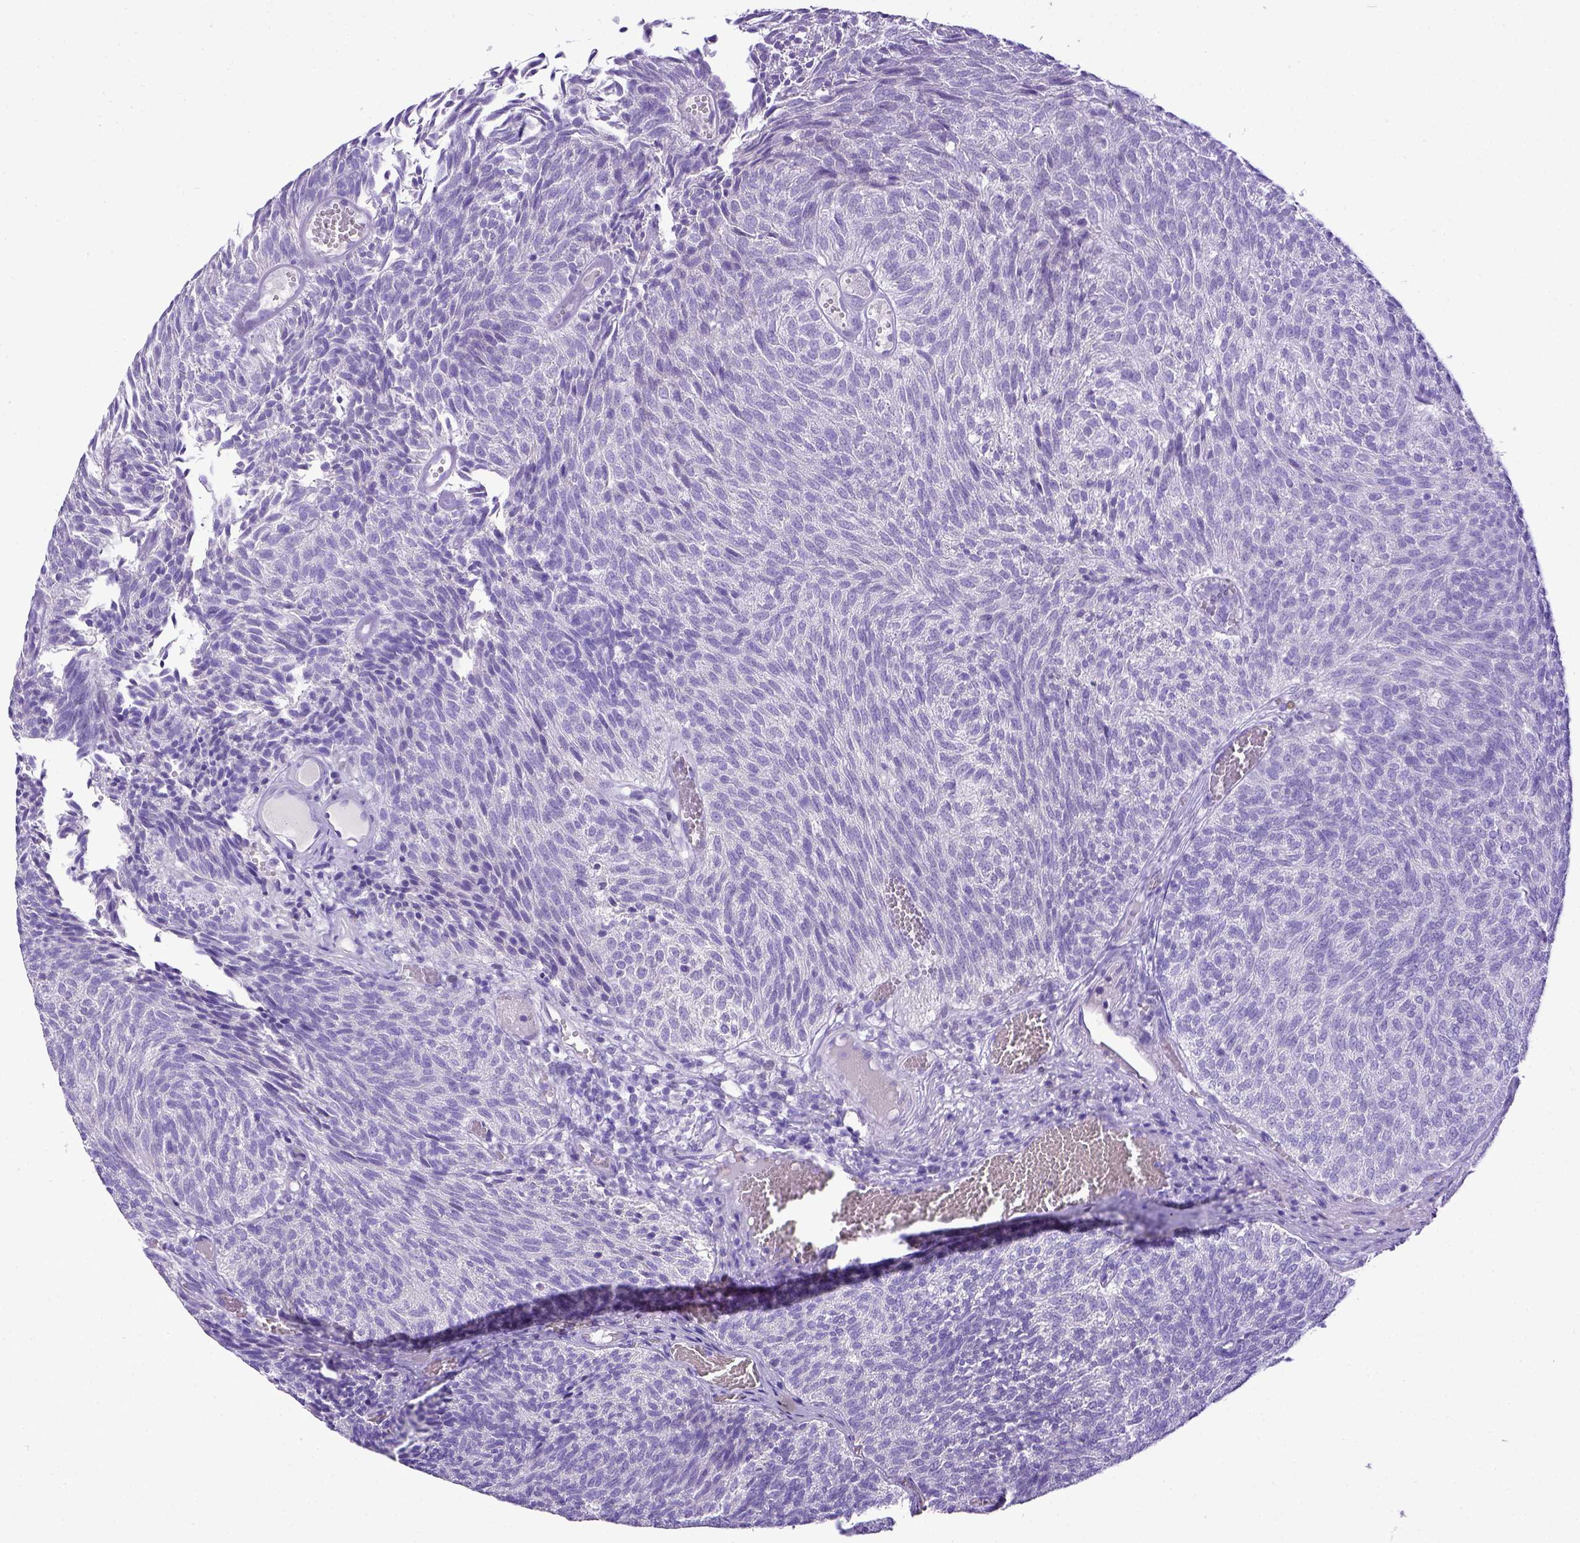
{"staining": {"intensity": "negative", "quantity": "none", "location": "none"}, "tissue": "urothelial cancer", "cell_type": "Tumor cells", "image_type": "cancer", "snomed": [{"axis": "morphology", "description": "Urothelial carcinoma, Low grade"}, {"axis": "topography", "description": "Urinary bladder"}], "caption": "Immunohistochemical staining of human urothelial cancer reveals no significant staining in tumor cells.", "gene": "ESR1", "patient": {"sex": "male", "age": 77}}